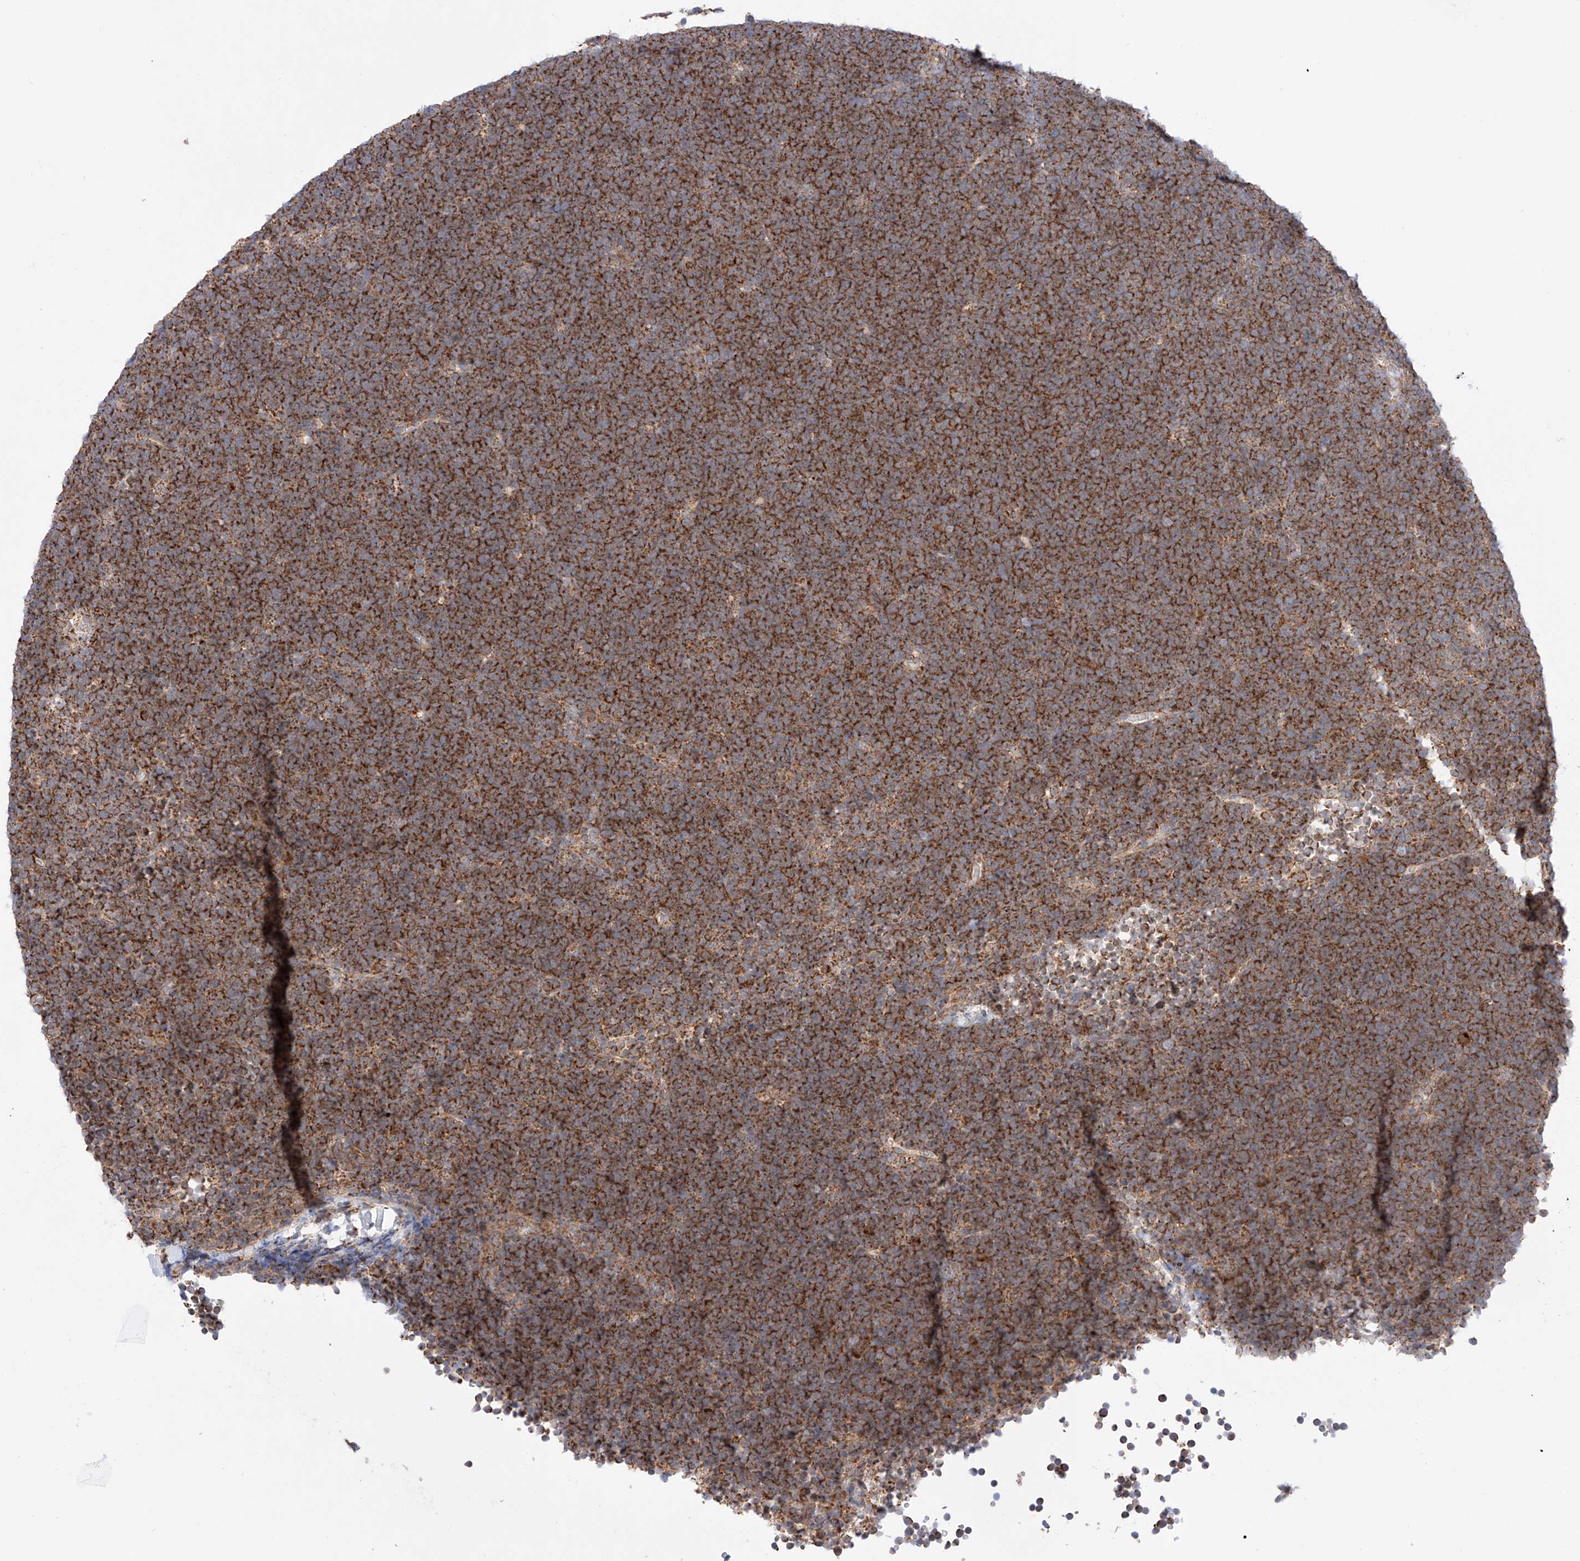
{"staining": {"intensity": "strong", "quantity": ">75%", "location": "cytoplasmic/membranous"}, "tissue": "lymphoma", "cell_type": "Tumor cells", "image_type": "cancer", "snomed": [{"axis": "morphology", "description": "Malignant lymphoma, non-Hodgkin's type, High grade"}, {"axis": "topography", "description": "Lymph node"}], "caption": "IHC of lymphoma displays high levels of strong cytoplasmic/membranous positivity in approximately >75% of tumor cells.", "gene": "KTI12", "patient": {"sex": "male", "age": 13}}